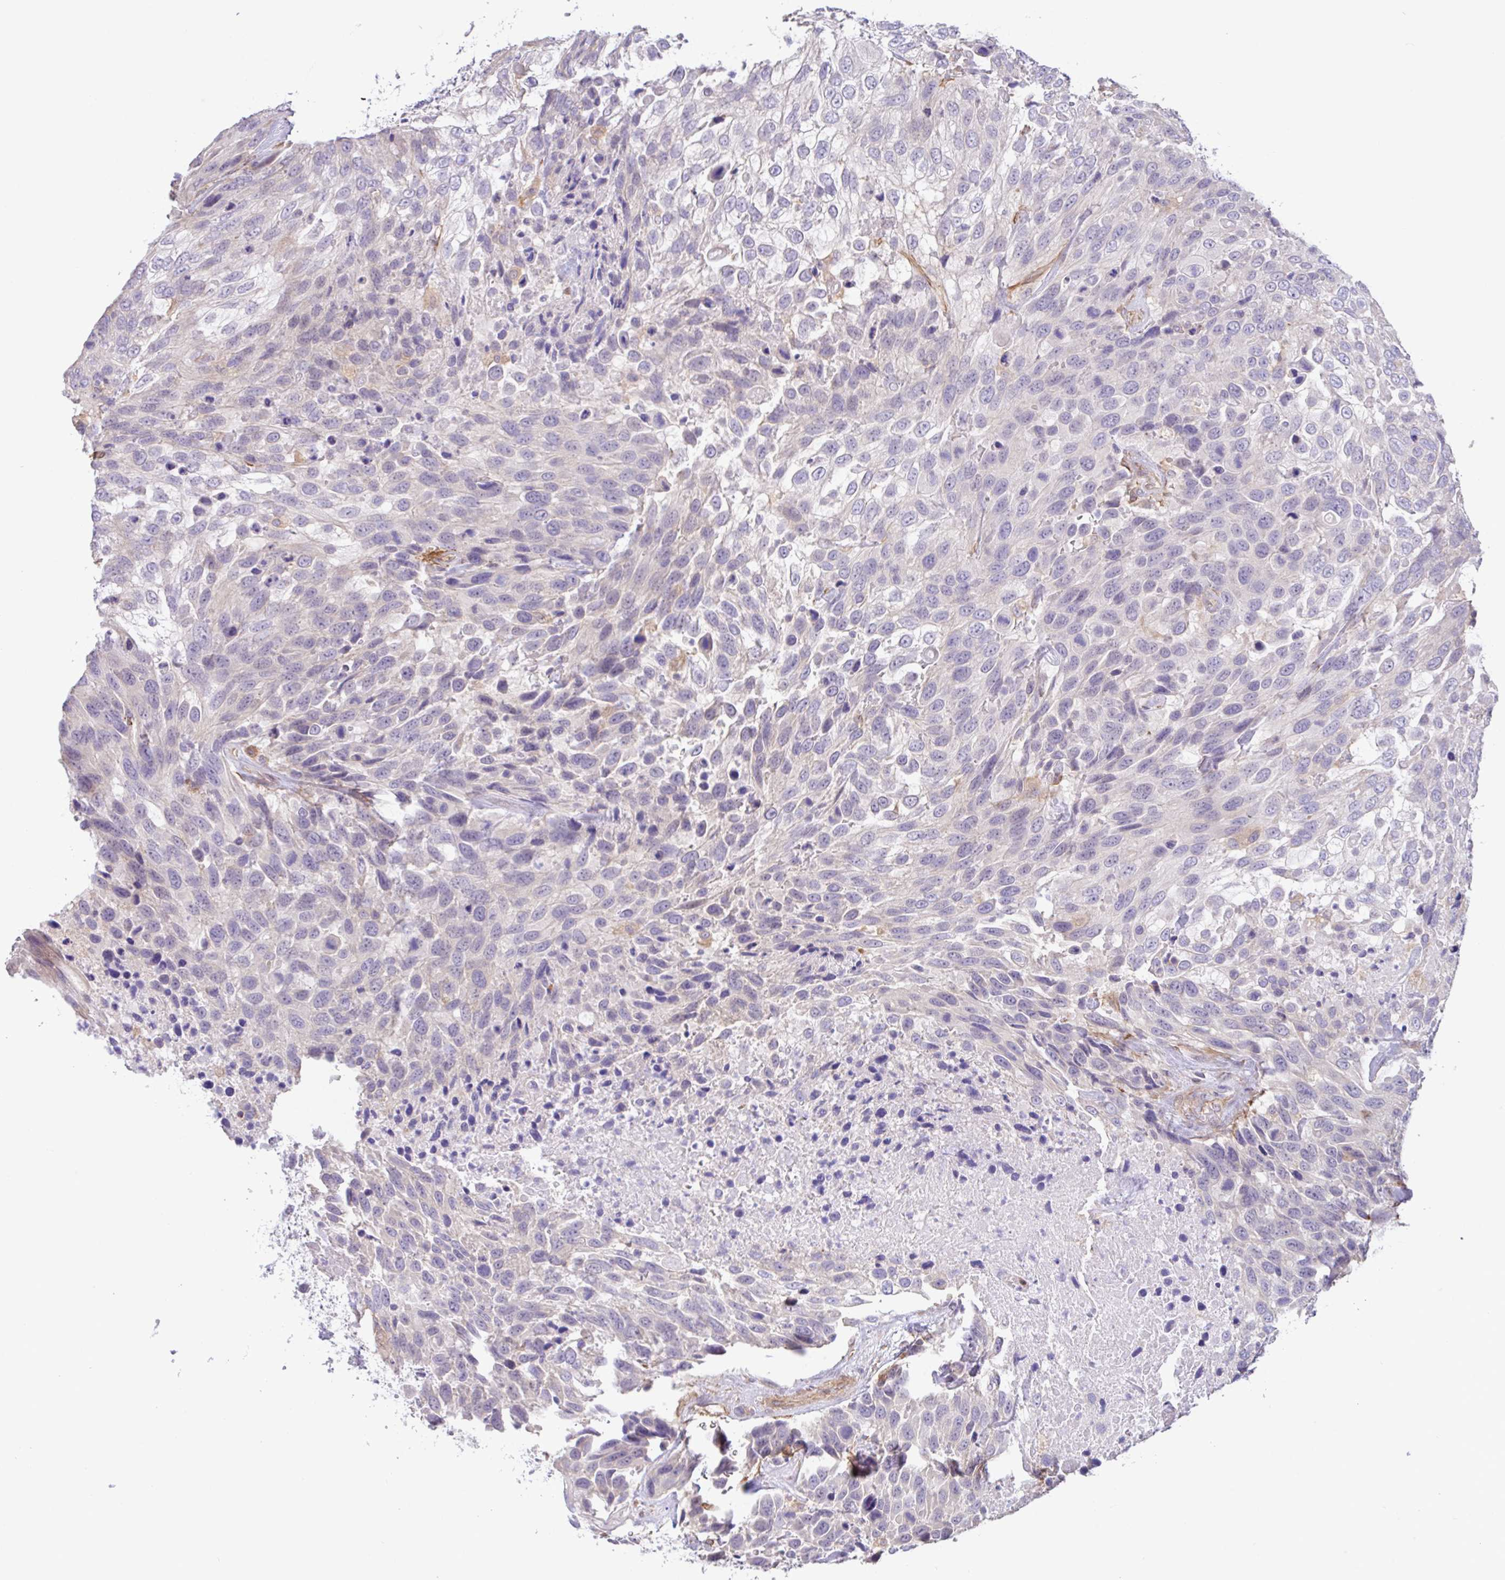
{"staining": {"intensity": "negative", "quantity": "none", "location": "none"}, "tissue": "urothelial cancer", "cell_type": "Tumor cells", "image_type": "cancer", "snomed": [{"axis": "morphology", "description": "Urothelial carcinoma, High grade"}, {"axis": "topography", "description": "Urinary bladder"}], "caption": "Human urothelial cancer stained for a protein using IHC displays no staining in tumor cells.", "gene": "PLCD4", "patient": {"sex": "female", "age": 70}}